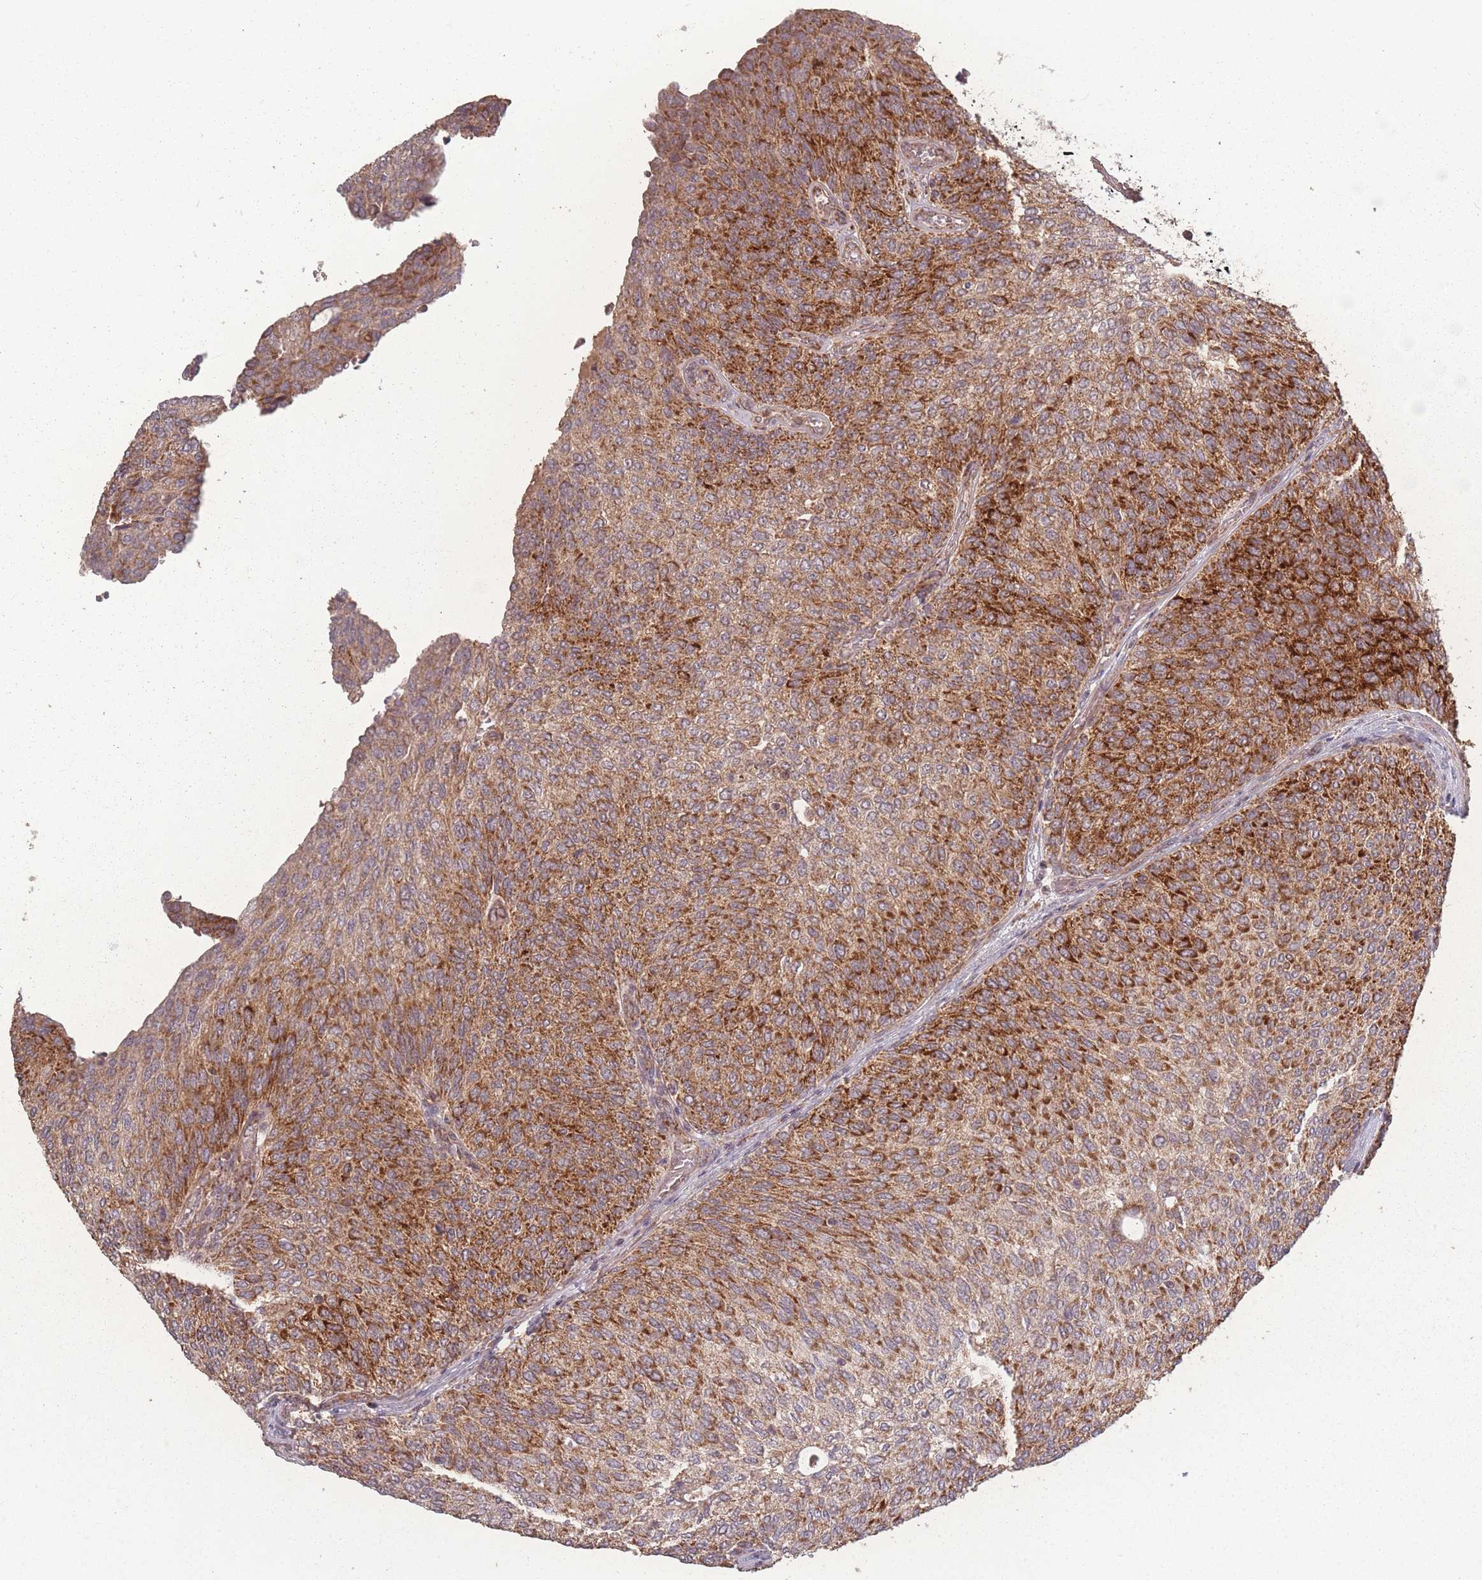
{"staining": {"intensity": "strong", "quantity": ">75%", "location": "cytoplasmic/membranous"}, "tissue": "urothelial cancer", "cell_type": "Tumor cells", "image_type": "cancer", "snomed": [{"axis": "morphology", "description": "Urothelial carcinoma, Low grade"}, {"axis": "topography", "description": "Urinary bladder"}], "caption": "DAB immunohistochemical staining of low-grade urothelial carcinoma demonstrates strong cytoplasmic/membranous protein staining in approximately >75% of tumor cells. (DAB IHC with brightfield microscopy, high magnification).", "gene": "LYRM7", "patient": {"sex": "female", "age": 79}}